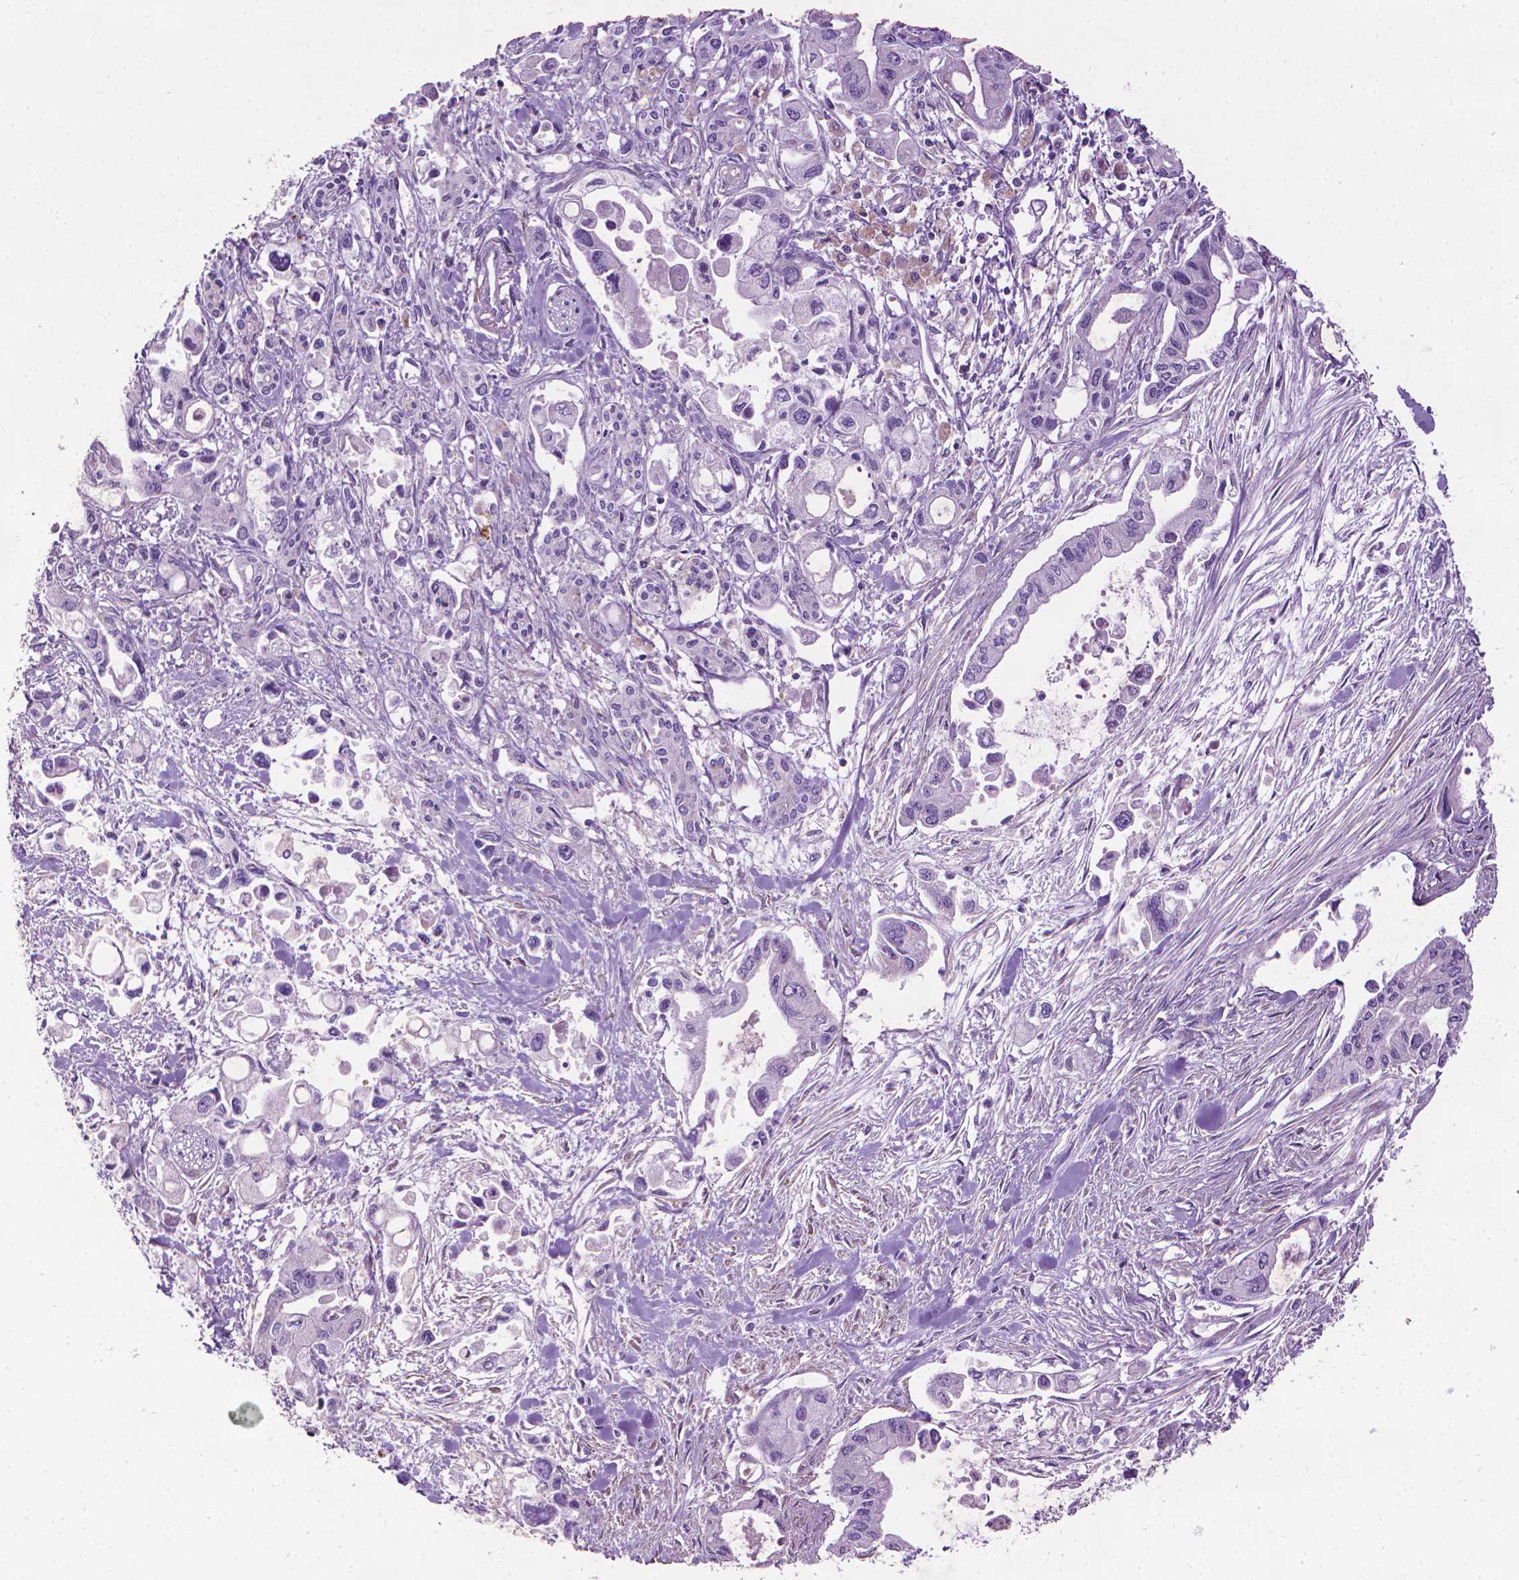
{"staining": {"intensity": "negative", "quantity": "none", "location": "none"}, "tissue": "pancreatic cancer", "cell_type": "Tumor cells", "image_type": "cancer", "snomed": [{"axis": "morphology", "description": "Adenocarcinoma, NOS"}, {"axis": "topography", "description": "Pancreas"}], "caption": "Pancreatic cancer (adenocarcinoma) was stained to show a protein in brown. There is no significant positivity in tumor cells.", "gene": "AQP10", "patient": {"sex": "female", "age": 61}}